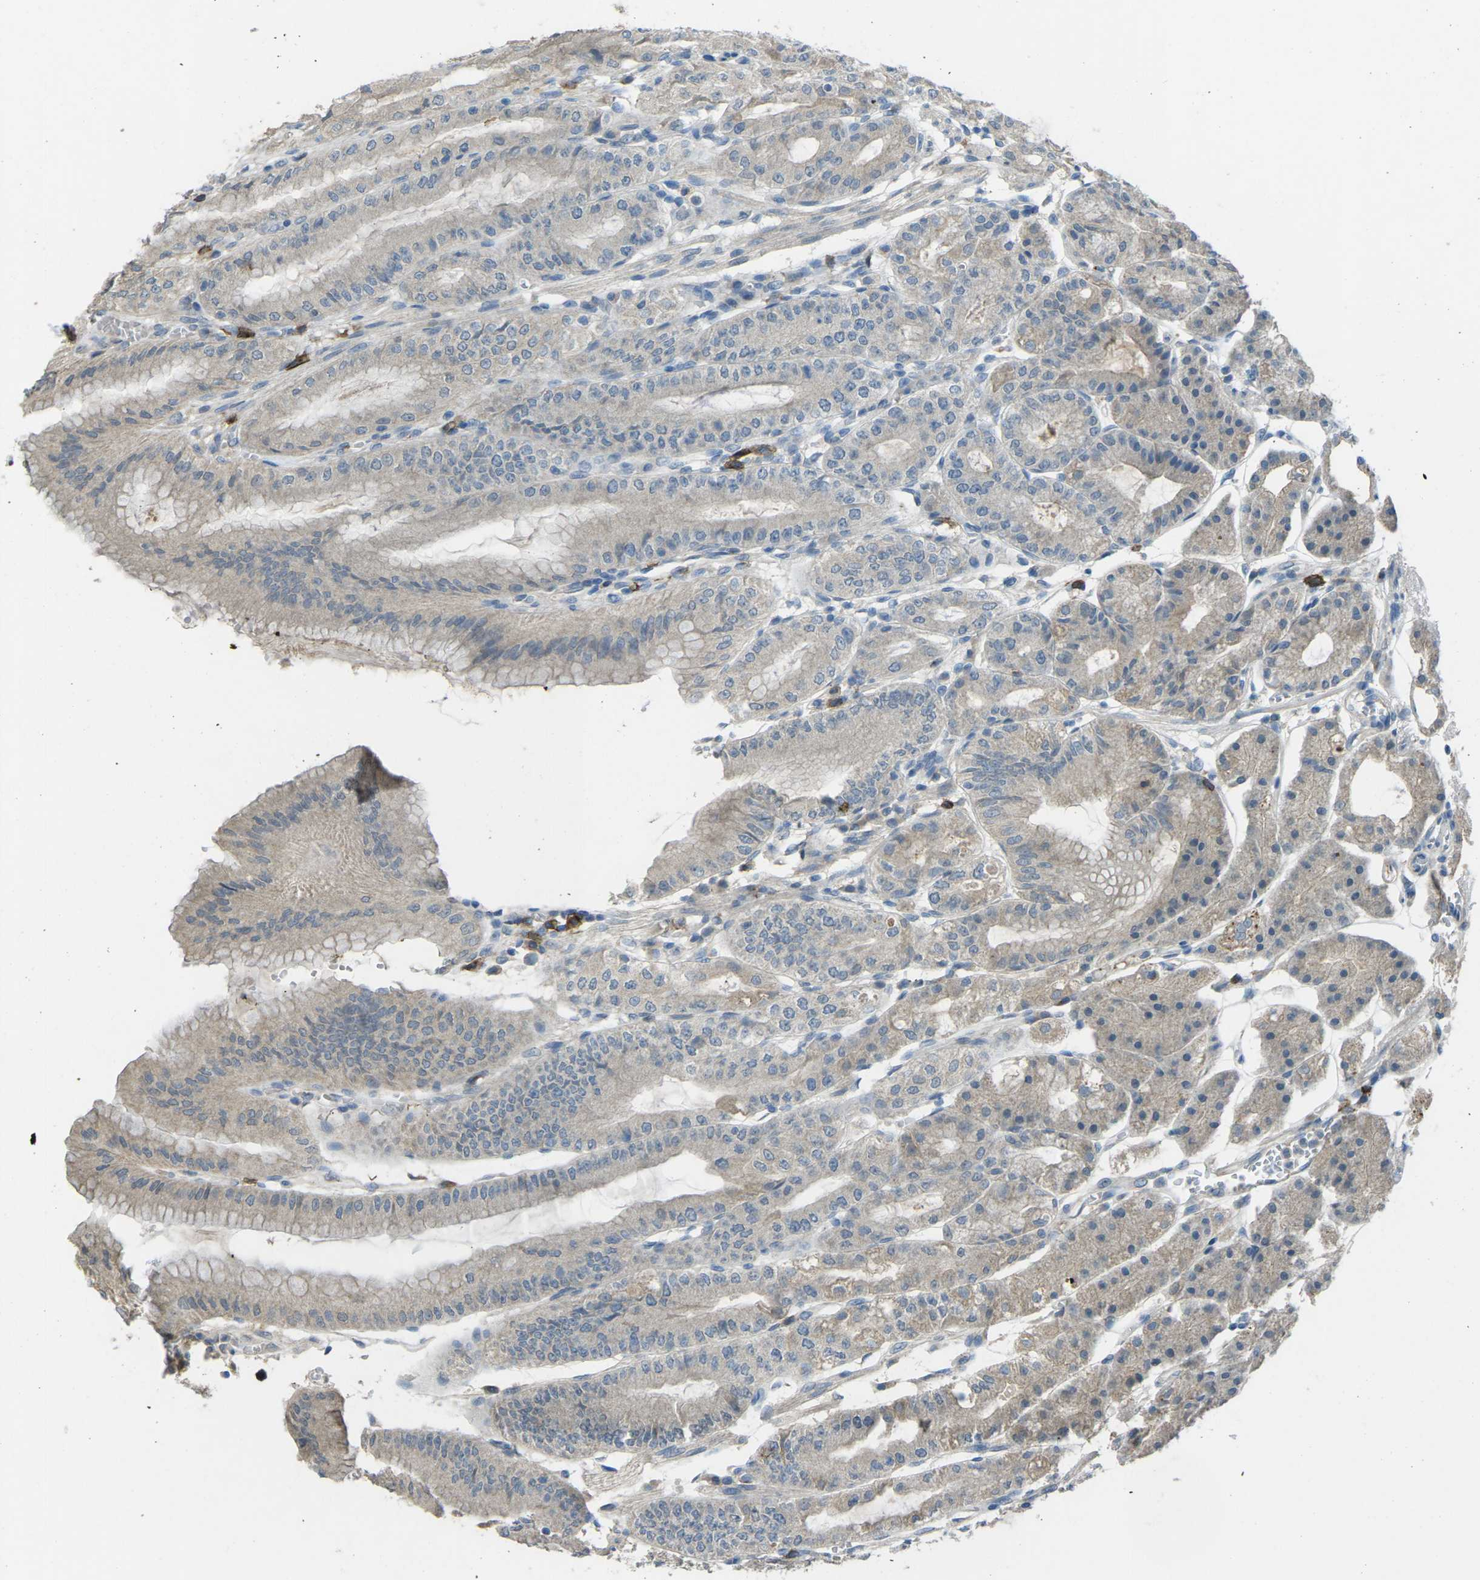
{"staining": {"intensity": "weak", "quantity": ">75%", "location": "cytoplasmic/membranous"}, "tissue": "stomach", "cell_type": "Glandular cells", "image_type": "normal", "snomed": [{"axis": "morphology", "description": "Normal tissue, NOS"}, {"axis": "topography", "description": "Stomach, lower"}], "caption": "The photomicrograph exhibits staining of normal stomach, revealing weak cytoplasmic/membranous protein staining (brown color) within glandular cells.", "gene": "CD19", "patient": {"sex": "male", "age": 71}}